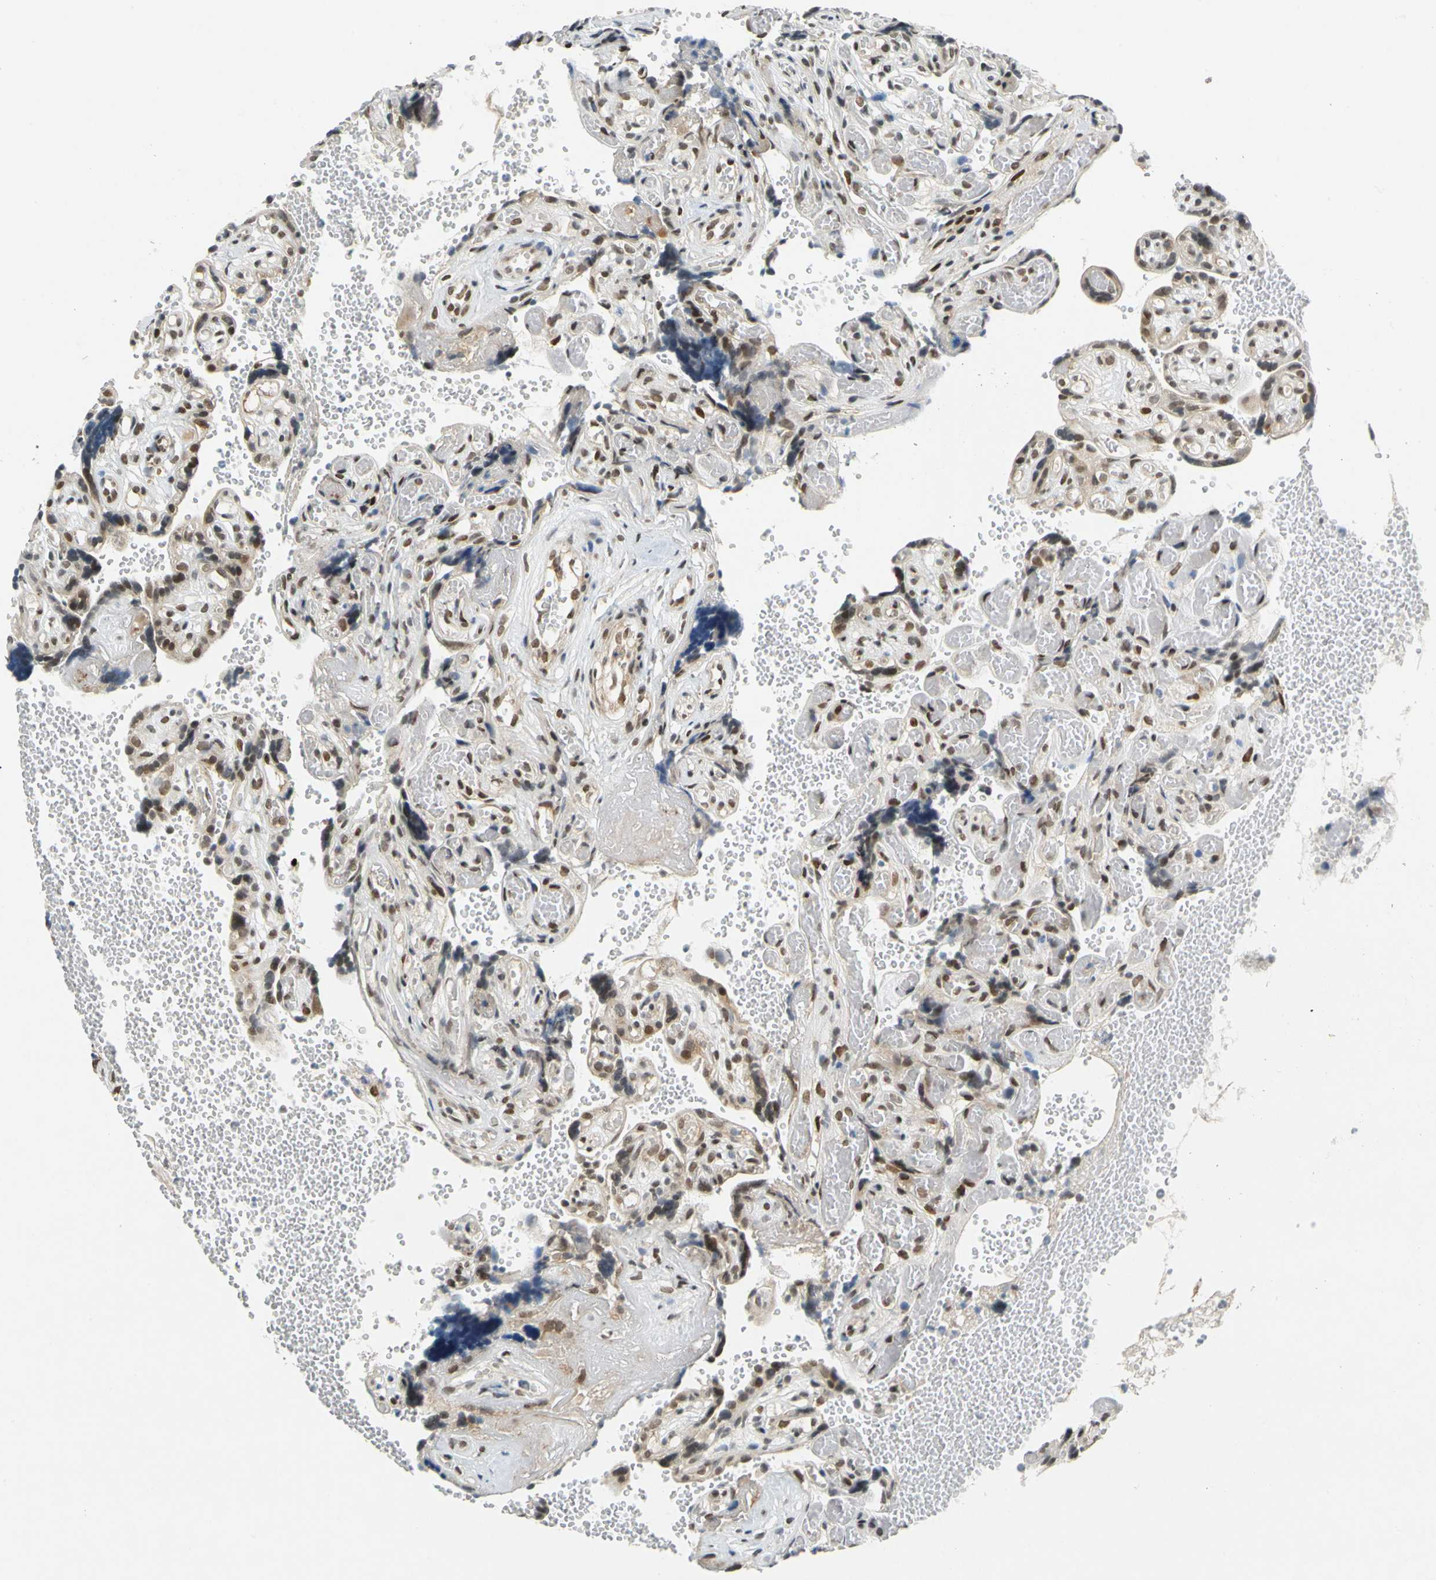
{"staining": {"intensity": "moderate", "quantity": ">75%", "location": "nuclear"}, "tissue": "placenta", "cell_type": "Decidual cells", "image_type": "normal", "snomed": [{"axis": "morphology", "description": "Normal tissue, NOS"}, {"axis": "topography", "description": "Placenta"}], "caption": "Normal placenta shows moderate nuclear staining in about >75% of decidual cells, visualized by immunohistochemistry.", "gene": "POGZ", "patient": {"sex": "female", "age": 30}}